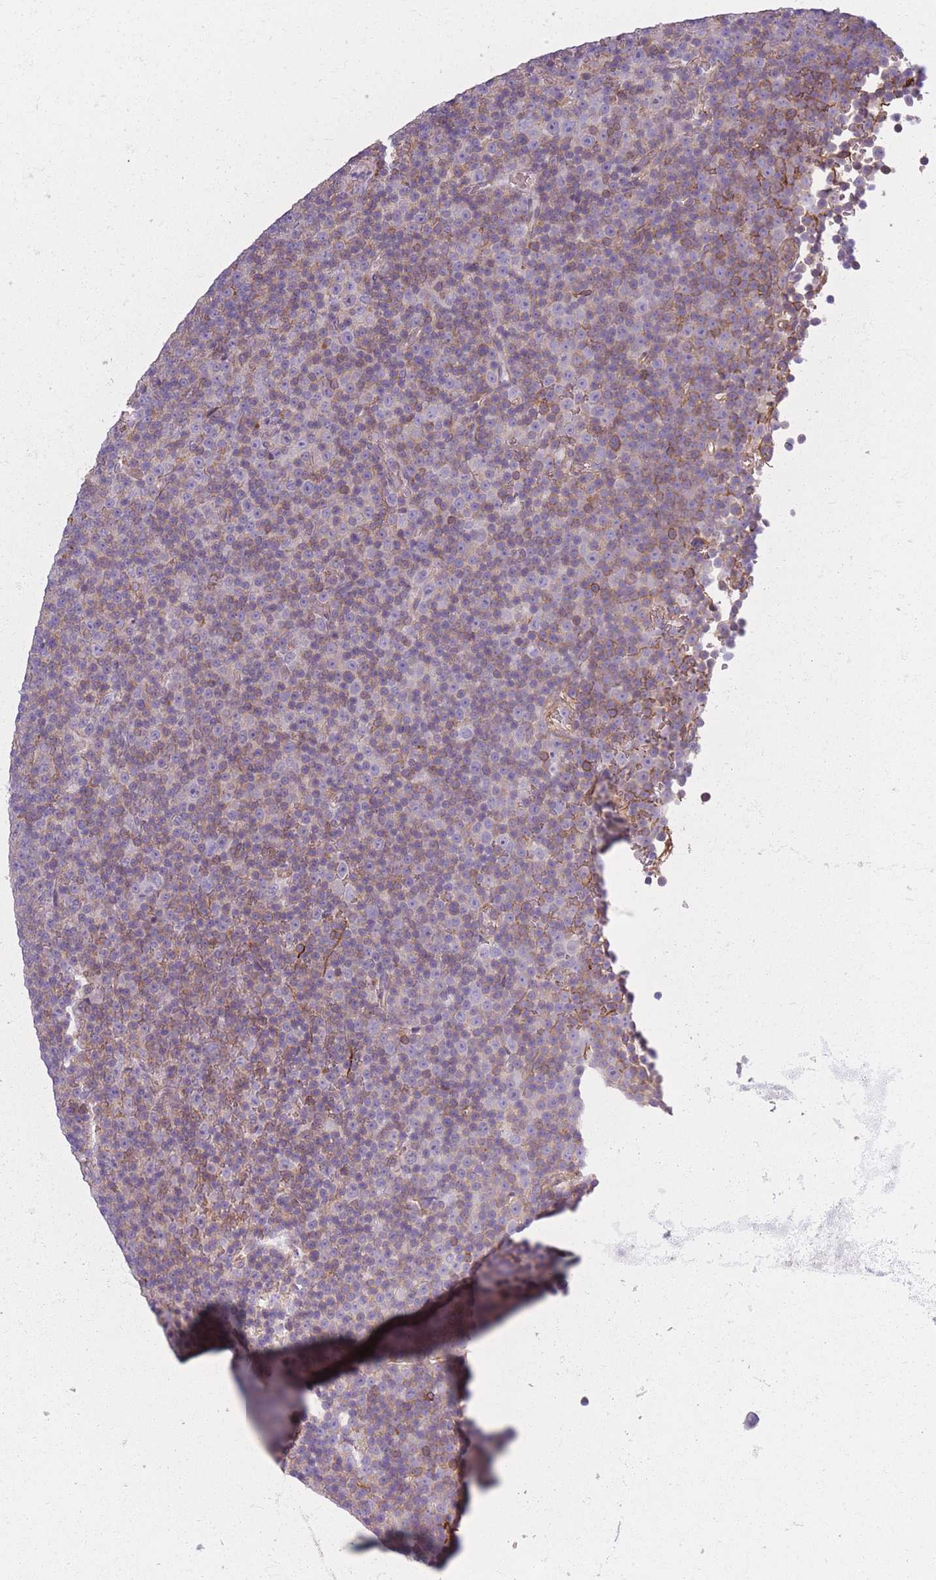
{"staining": {"intensity": "weak", "quantity": "25%-75%", "location": "cytoplasmic/membranous"}, "tissue": "lymphoma", "cell_type": "Tumor cells", "image_type": "cancer", "snomed": [{"axis": "morphology", "description": "Malignant lymphoma, non-Hodgkin's type, Low grade"}, {"axis": "topography", "description": "Lymph node"}], "caption": "This image demonstrates malignant lymphoma, non-Hodgkin's type (low-grade) stained with immunohistochemistry to label a protein in brown. The cytoplasmic/membranous of tumor cells show weak positivity for the protein. Nuclei are counter-stained blue.", "gene": "ADD1", "patient": {"sex": "female", "age": 67}}